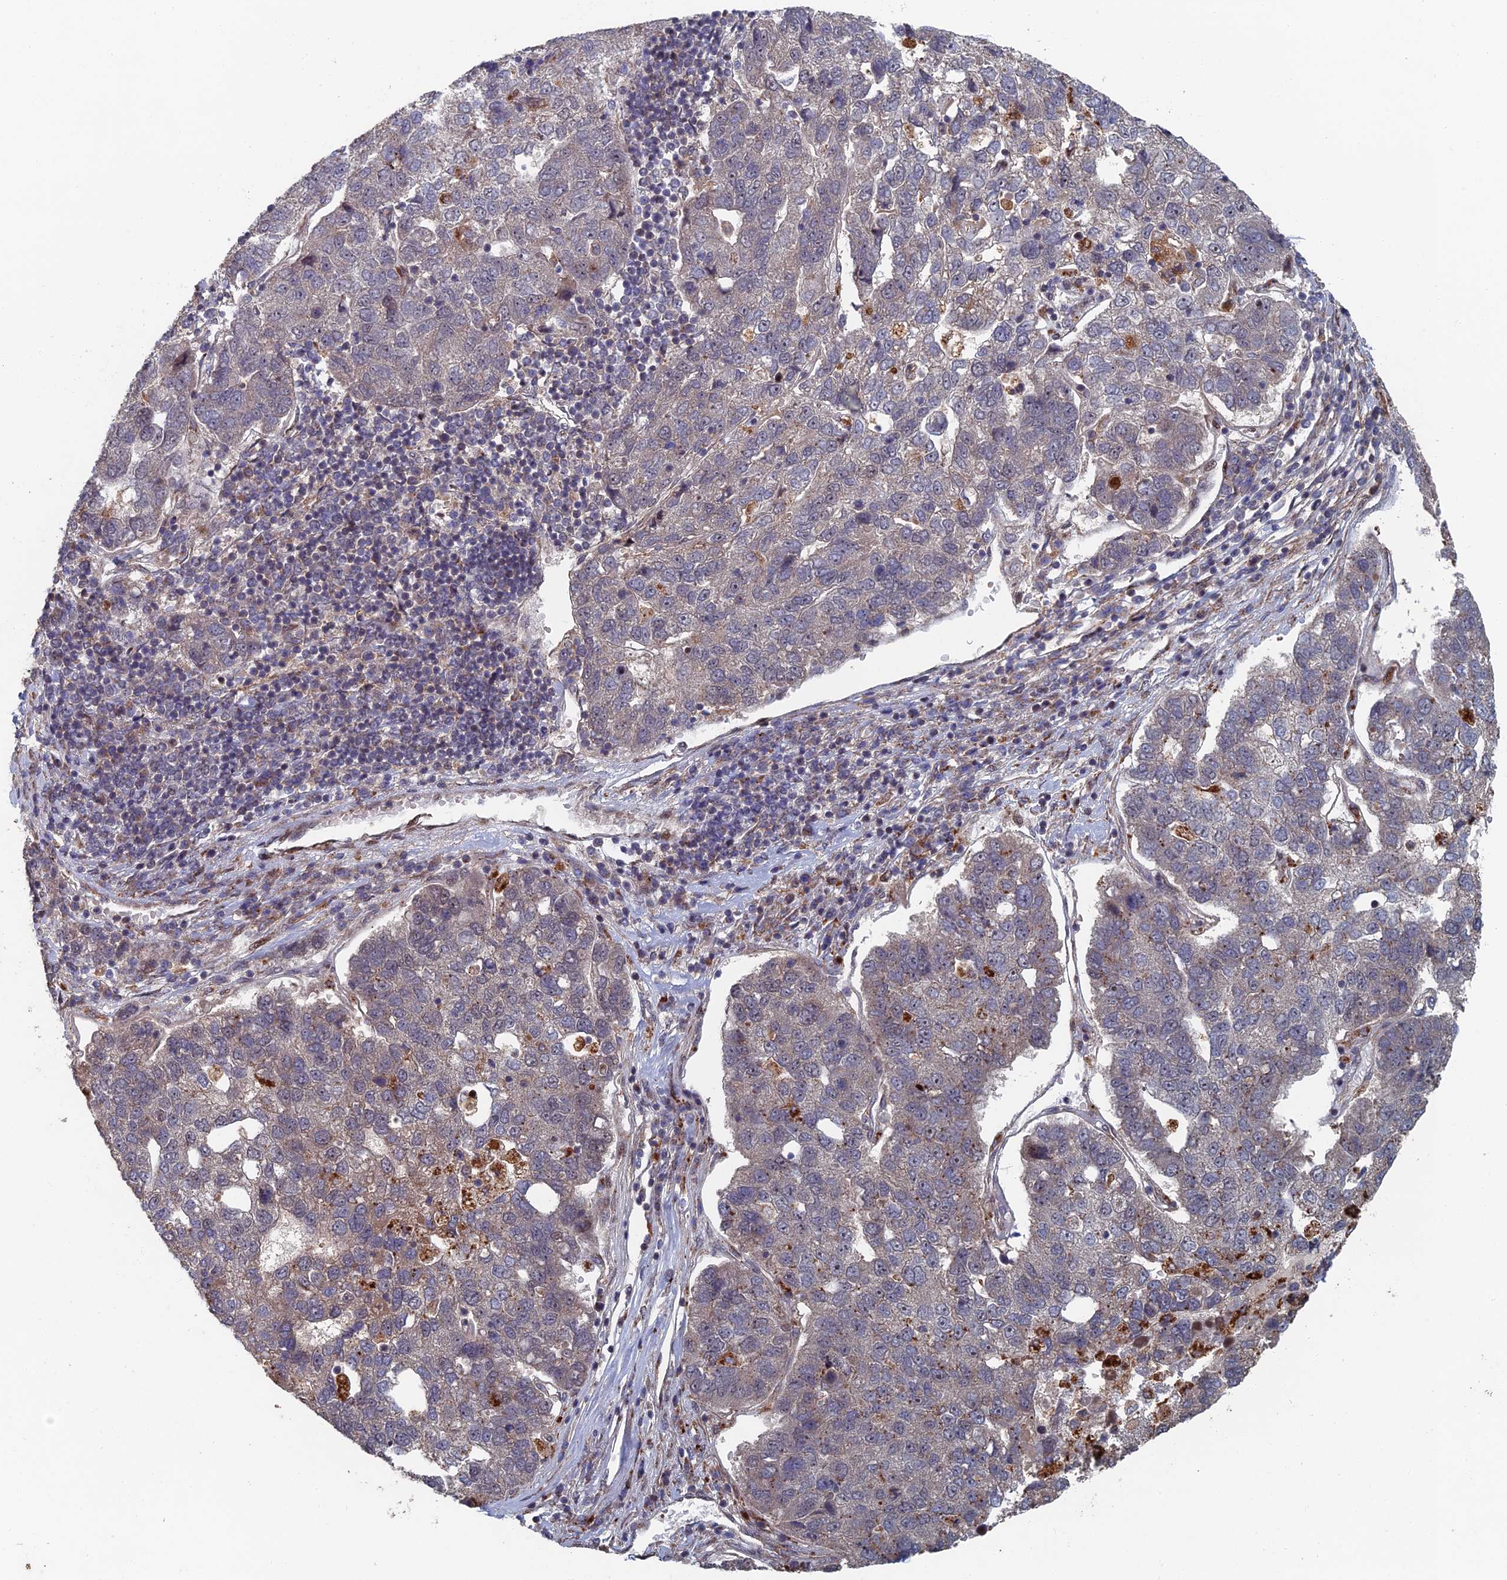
{"staining": {"intensity": "negative", "quantity": "none", "location": "none"}, "tissue": "pancreatic cancer", "cell_type": "Tumor cells", "image_type": "cancer", "snomed": [{"axis": "morphology", "description": "Adenocarcinoma, NOS"}, {"axis": "topography", "description": "Pancreas"}], "caption": "The immunohistochemistry photomicrograph has no significant staining in tumor cells of pancreatic adenocarcinoma tissue.", "gene": "GTF2IRD1", "patient": {"sex": "female", "age": 61}}